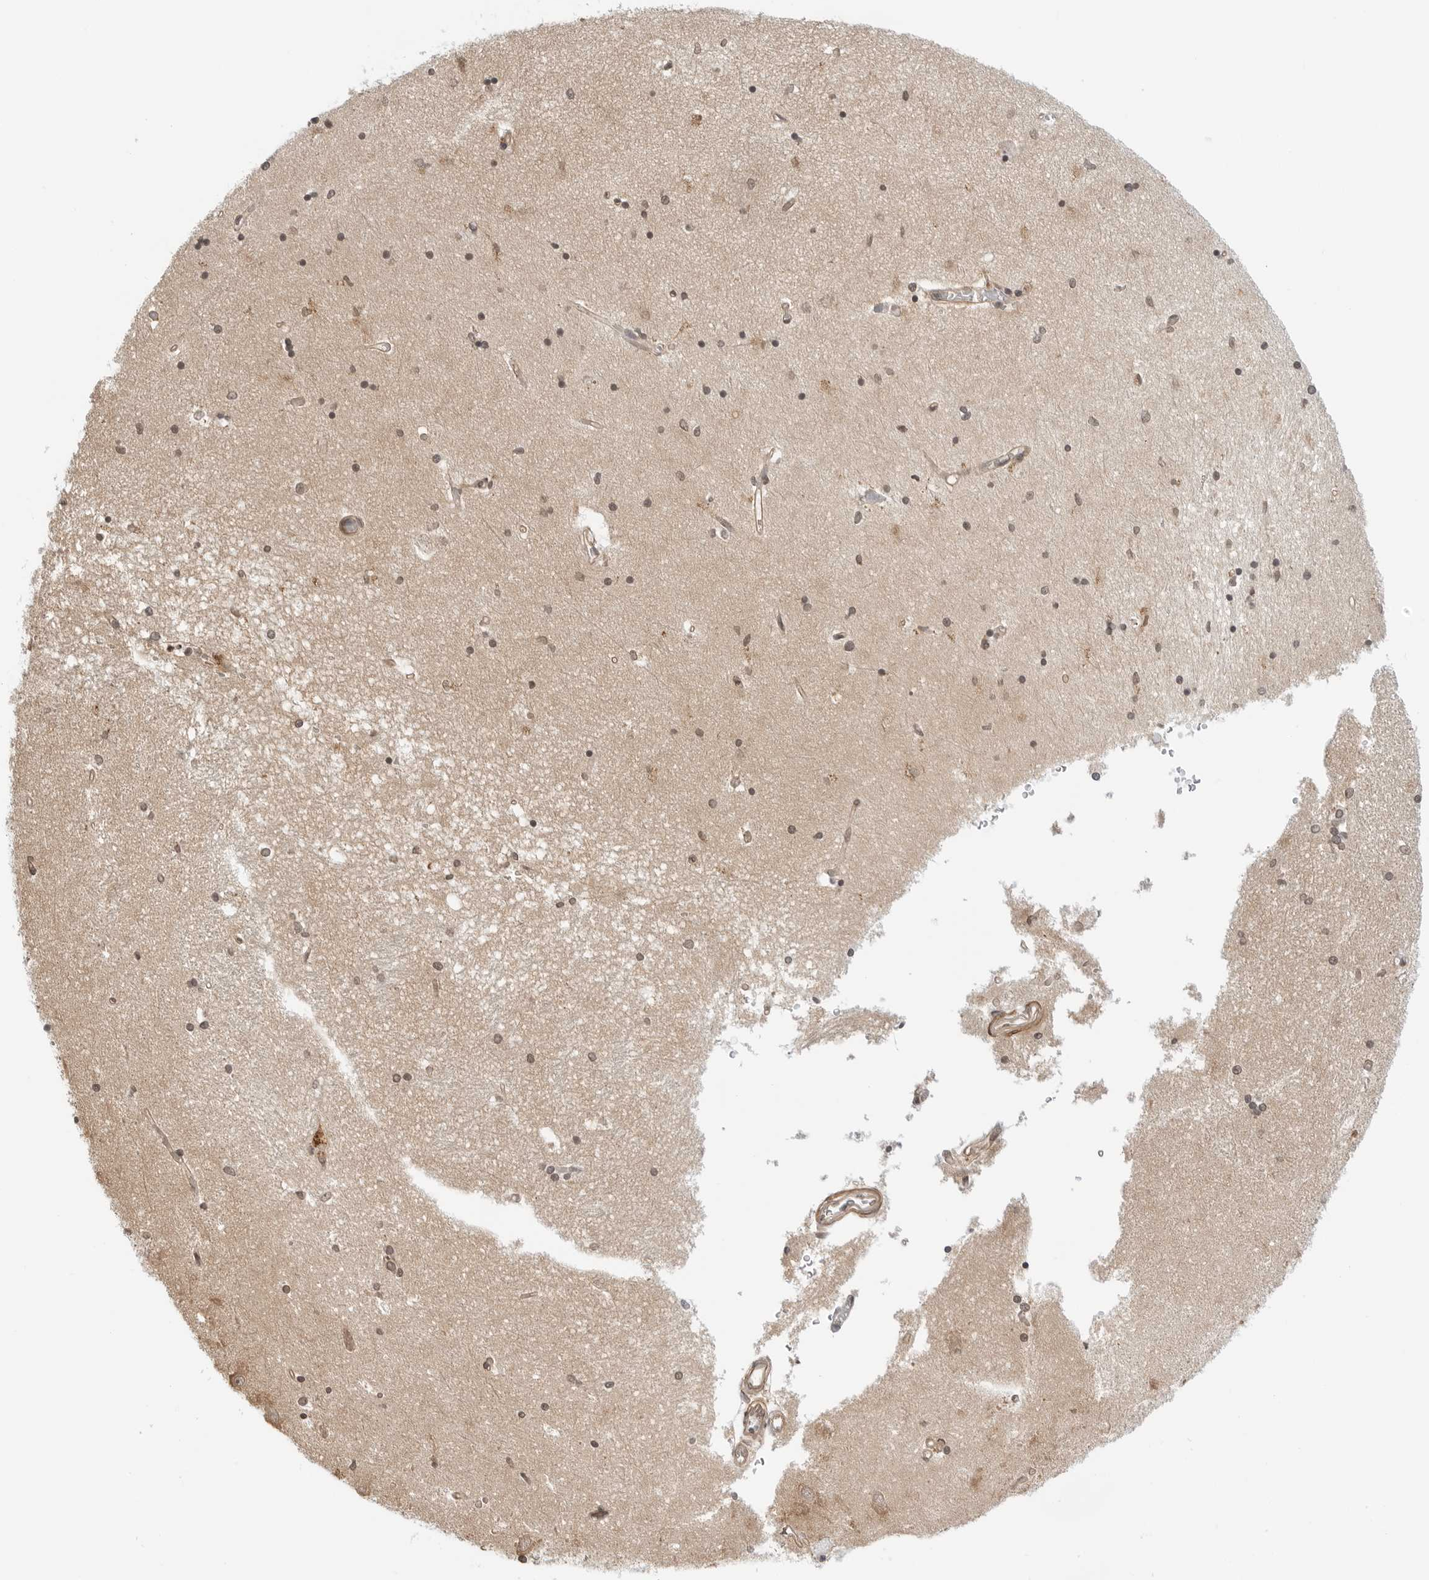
{"staining": {"intensity": "weak", "quantity": ">75%", "location": "cytoplasmic/membranous,nuclear"}, "tissue": "hippocampus", "cell_type": "Glial cells", "image_type": "normal", "snomed": [{"axis": "morphology", "description": "Normal tissue, NOS"}, {"axis": "topography", "description": "Hippocampus"}], "caption": "Protein staining by IHC shows weak cytoplasmic/membranous,nuclear expression in approximately >75% of glial cells in unremarkable hippocampus.", "gene": "MAP2K5", "patient": {"sex": "male", "age": 45}}